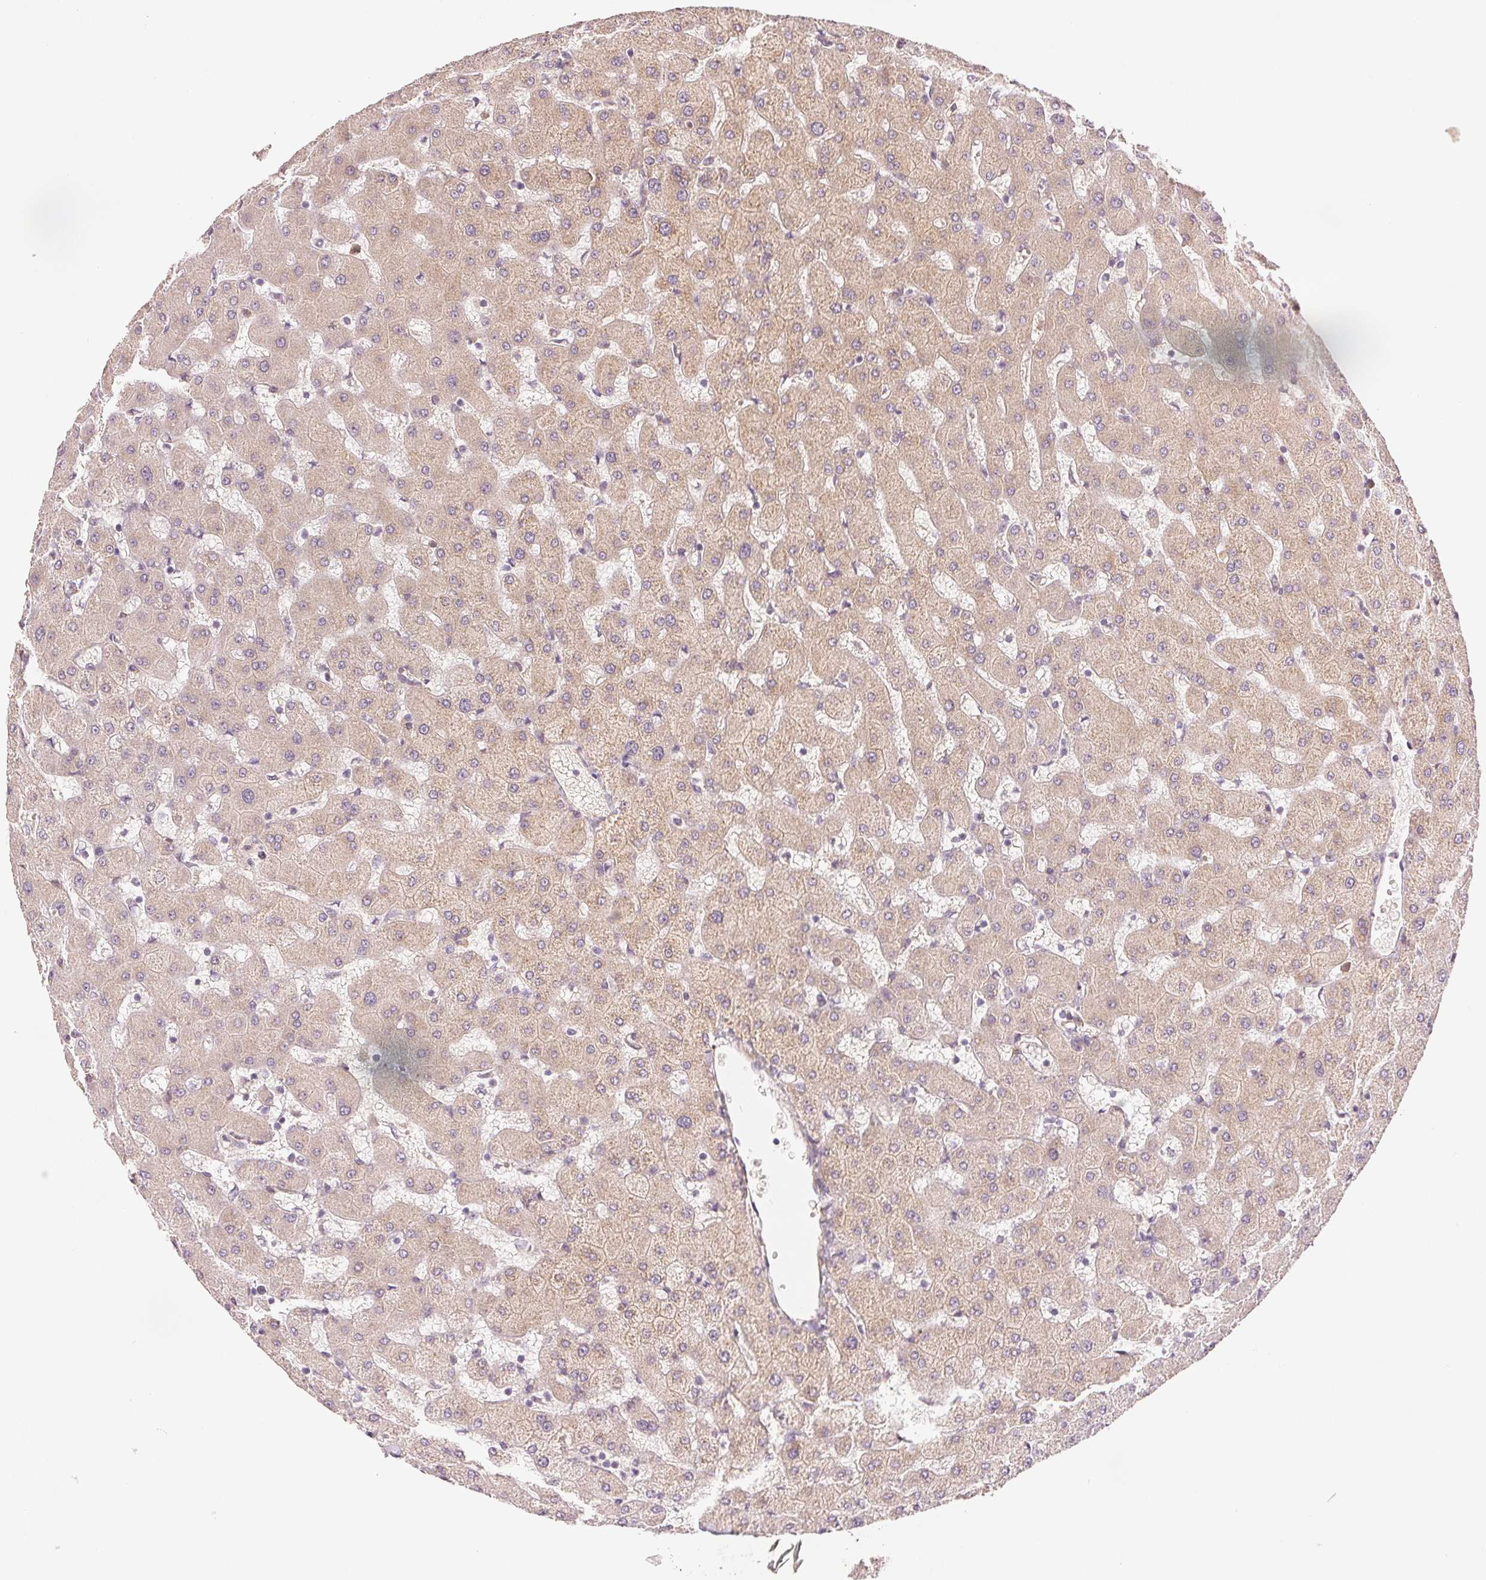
{"staining": {"intensity": "negative", "quantity": "none", "location": "none"}, "tissue": "liver", "cell_type": "Cholangiocytes", "image_type": "normal", "snomed": [{"axis": "morphology", "description": "Normal tissue, NOS"}, {"axis": "topography", "description": "Liver"}], "caption": "Immunohistochemistry of benign human liver reveals no staining in cholangiocytes. Nuclei are stained in blue.", "gene": "DIAPH2", "patient": {"sex": "female", "age": 63}}